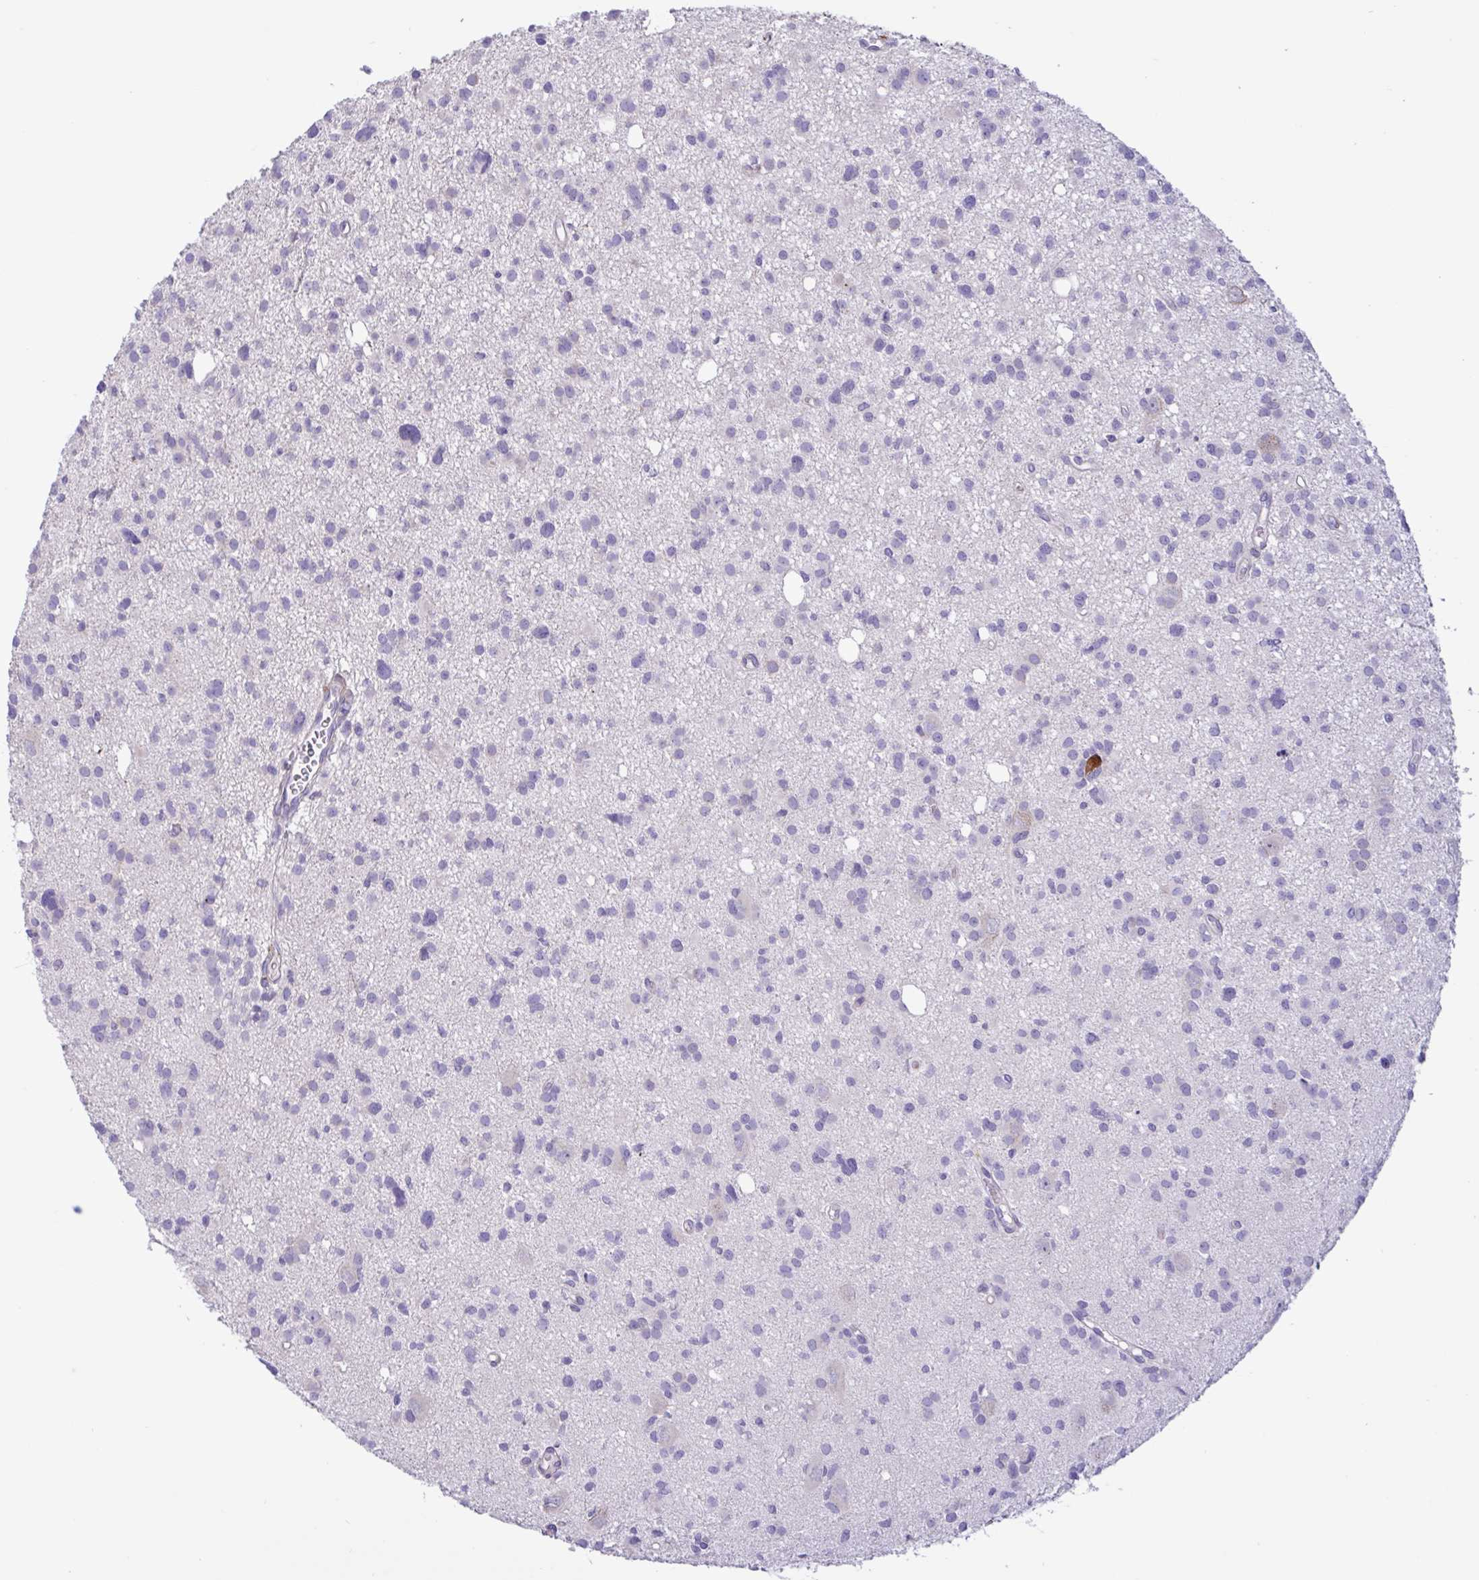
{"staining": {"intensity": "negative", "quantity": "none", "location": "none"}, "tissue": "glioma", "cell_type": "Tumor cells", "image_type": "cancer", "snomed": [{"axis": "morphology", "description": "Glioma, malignant, High grade"}, {"axis": "topography", "description": "Brain"}], "caption": "High magnification brightfield microscopy of glioma stained with DAB (3,3'-diaminobenzidine) (brown) and counterstained with hematoxylin (blue): tumor cells show no significant expression.", "gene": "DSC3", "patient": {"sex": "male", "age": 23}}